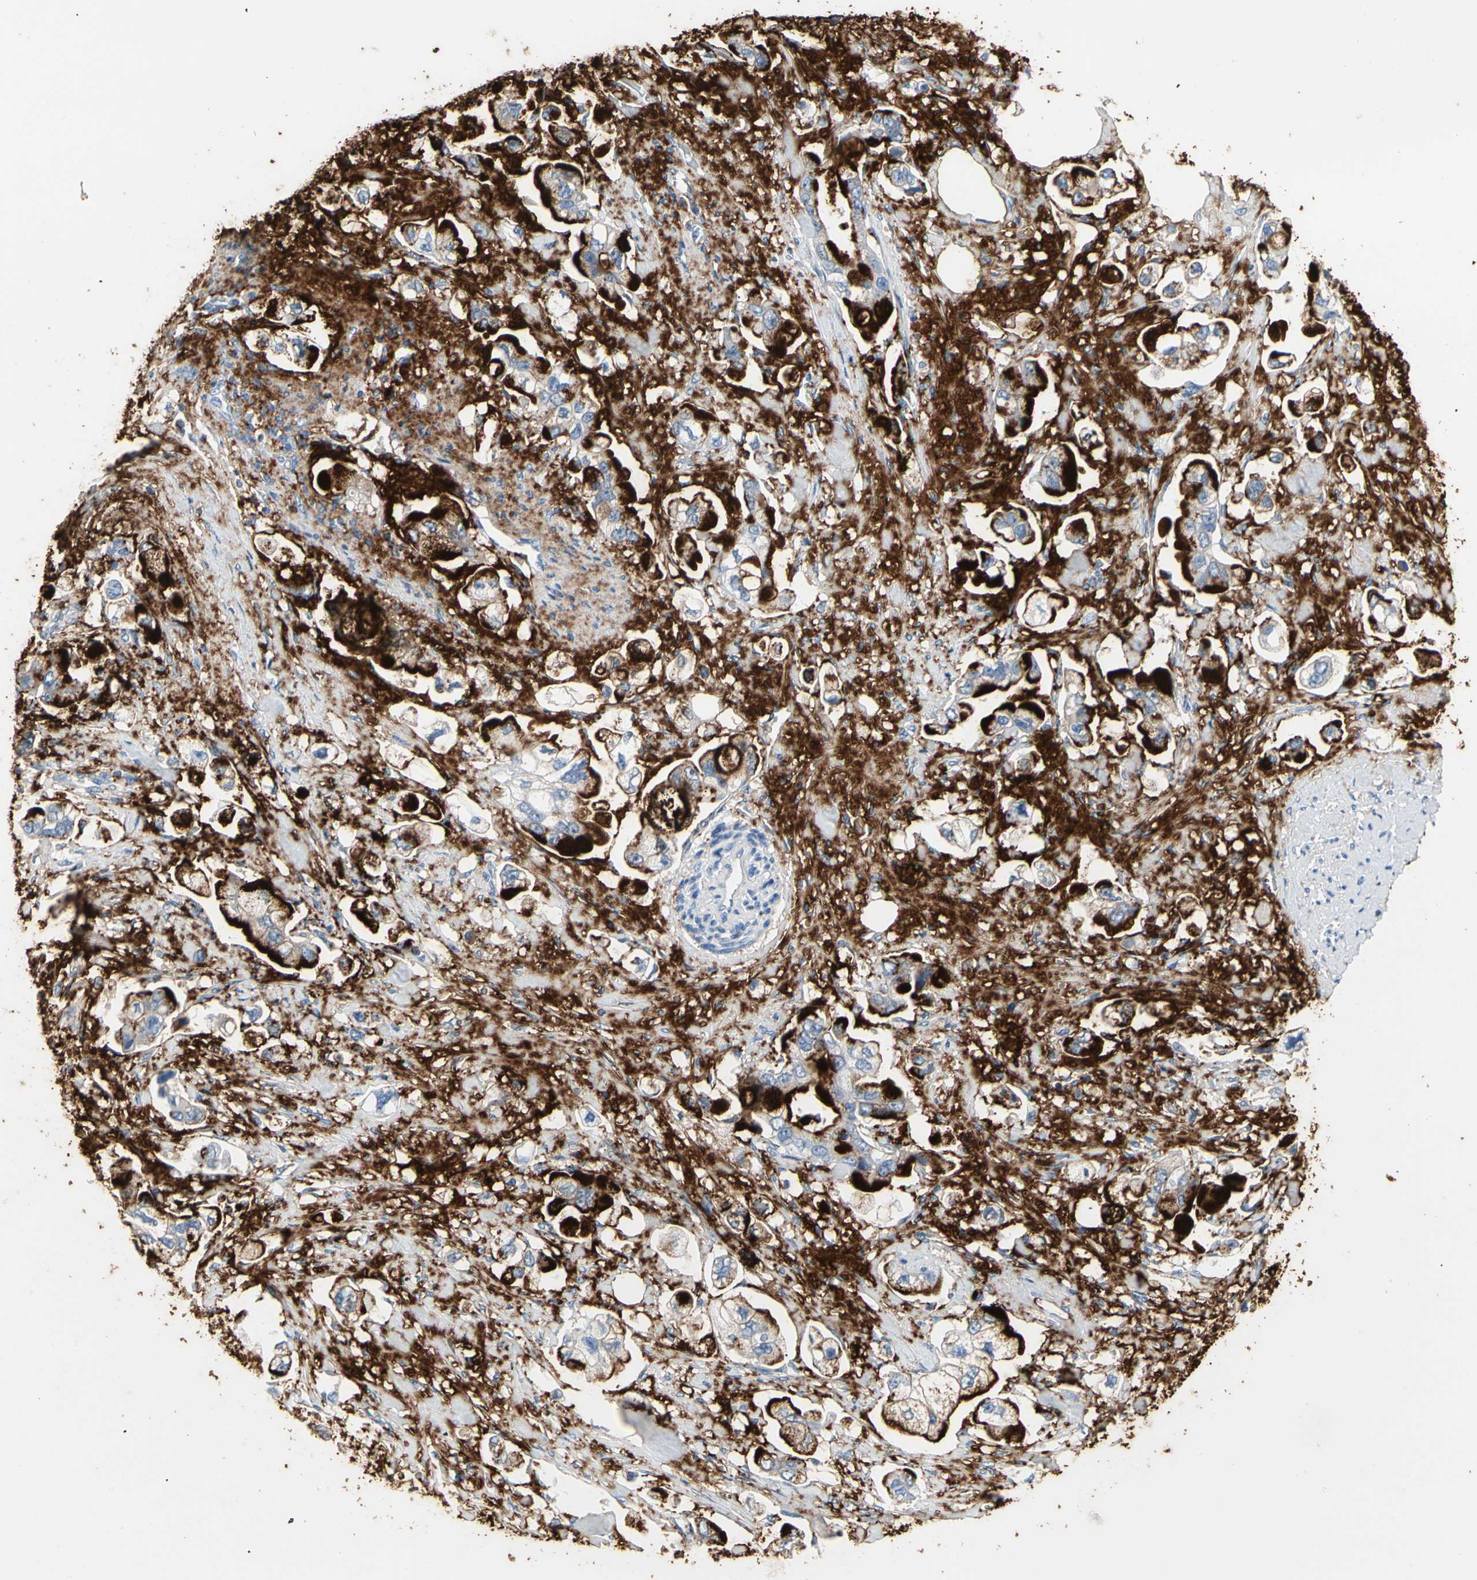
{"staining": {"intensity": "strong", "quantity": "25%-75%", "location": "cytoplasmic/membranous"}, "tissue": "stomach cancer", "cell_type": "Tumor cells", "image_type": "cancer", "snomed": [{"axis": "morphology", "description": "Adenocarcinoma, NOS"}, {"axis": "topography", "description": "Stomach"}], "caption": "Immunohistochemical staining of human adenocarcinoma (stomach) exhibits strong cytoplasmic/membranous protein expression in approximately 25%-75% of tumor cells.", "gene": "CLEC4A", "patient": {"sex": "male", "age": 62}}